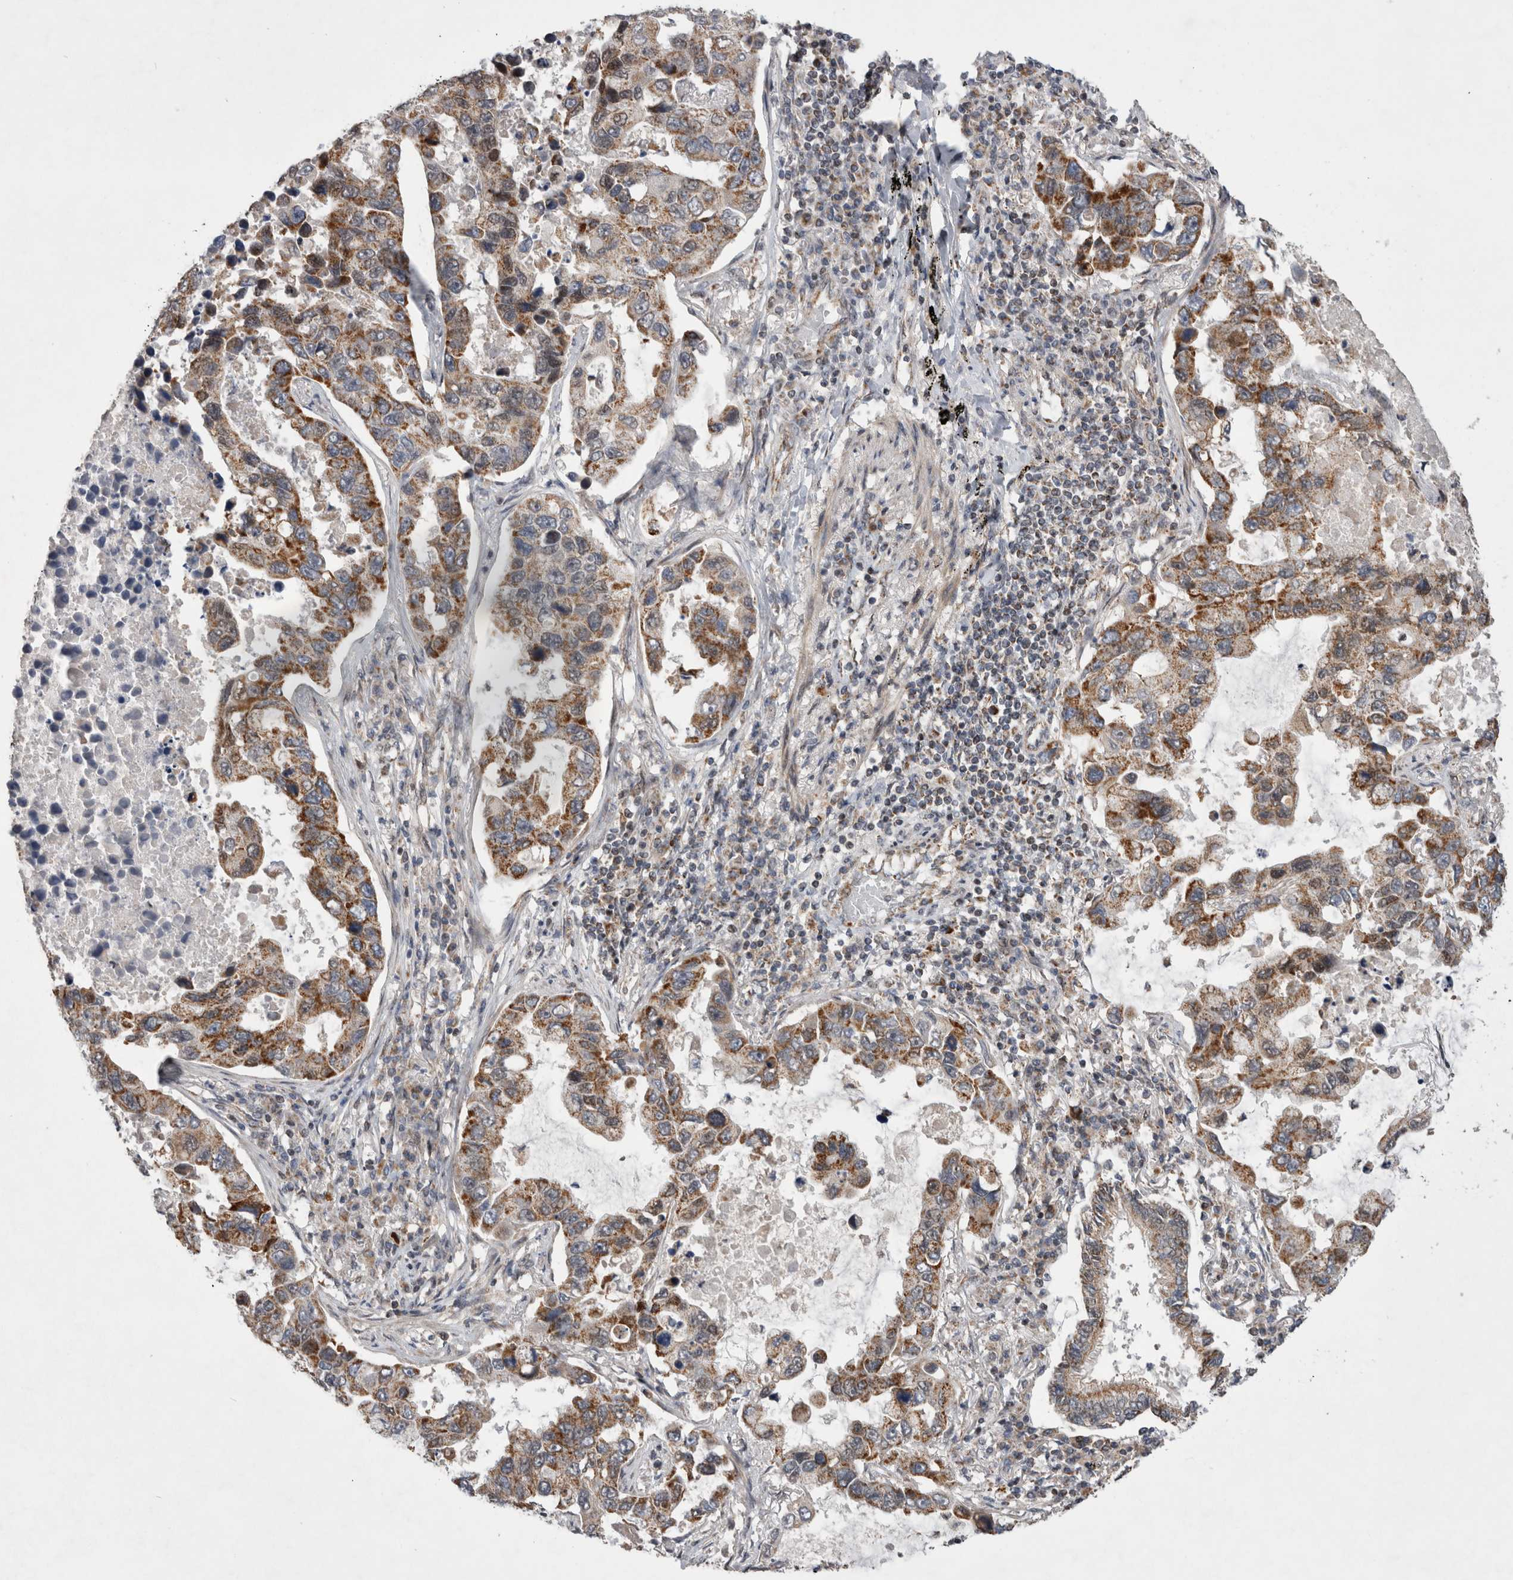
{"staining": {"intensity": "moderate", "quantity": ">75%", "location": "cytoplasmic/membranous"}, "tissue": "lung cancer", "cell_type": "Tumor cells", "image_type": "cancer", "snomed": [{"axis": "morphology", "description": "Adenocarcinoma, NOS"}, {"axis": "topography", "description": "Lung"}], "caption": "Immunohistochemistry (DAB (3,3'-diaminobenzidine)) staining of adenocarcinoma (lung) exhibits moderate cytoplasmic/membranous protein positivity in about >75% of tumor cells.", "gene": "MRPL37", "patient": {"sex": "male", "age": 64}}